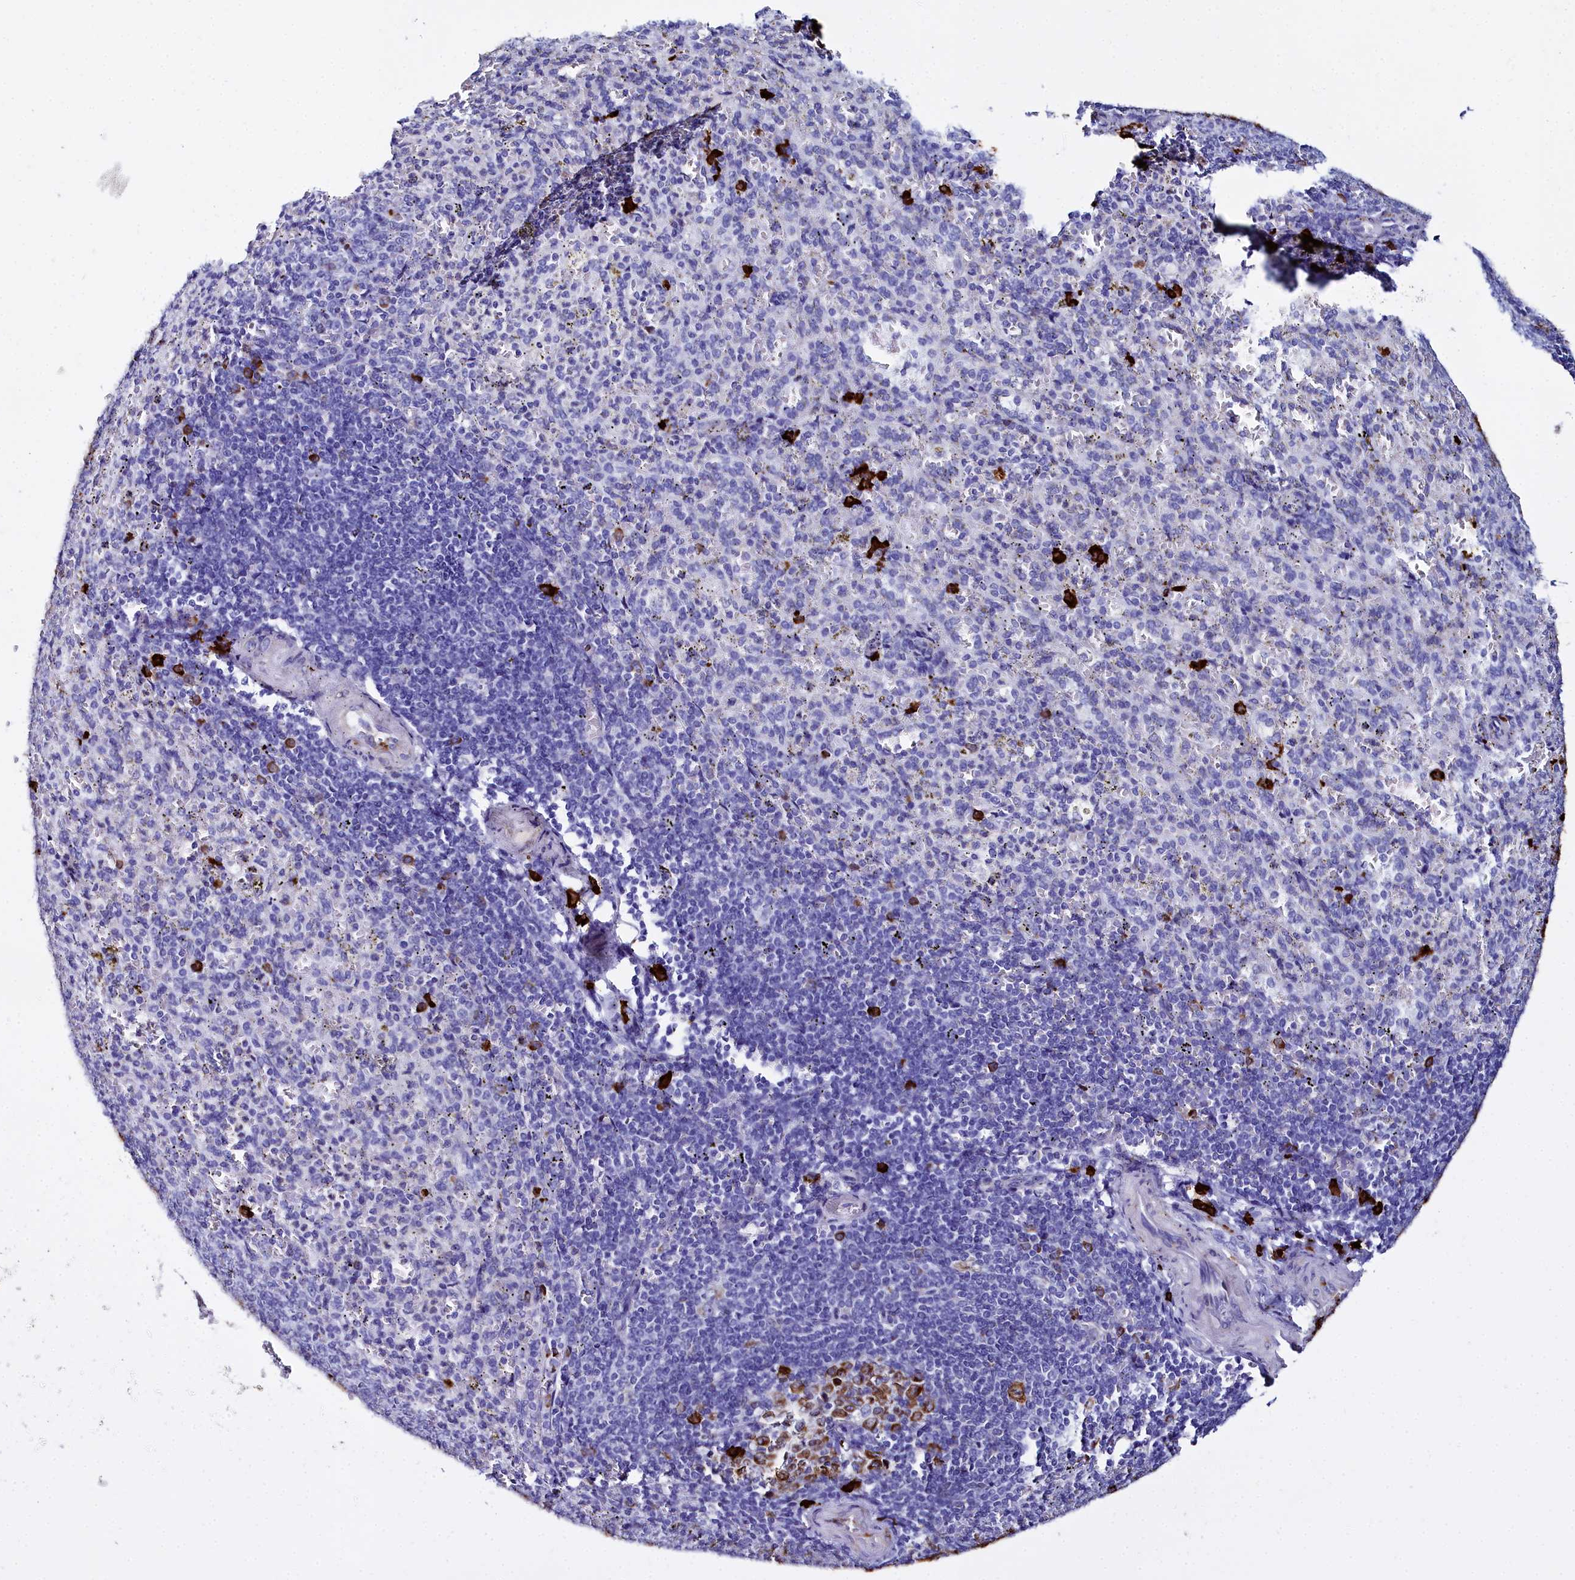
{"staining": {"intensity": "strong", "quantity": "<25%", "location": "cytoplasmic/membranous"}, "tissue": "spleen", "cell_type": "Cells in red pulp", "image_type": "normal", "snomed": [{"axis": "morphology", "description": "Normal tissue, NOS"}, {"axis": "topography", "description": "Spleen"}], "caption": "A high-resolution micrograph shows IHC staining of benign spleen, which displays strong cytoplasmic/membranous positivity in approximately <25% of cells in red pulp. The protein is shown in brown color, while the nuclei are stained blue.", "gene": "TXNDC5", "patient": {"sex": "female", "age": 21}}